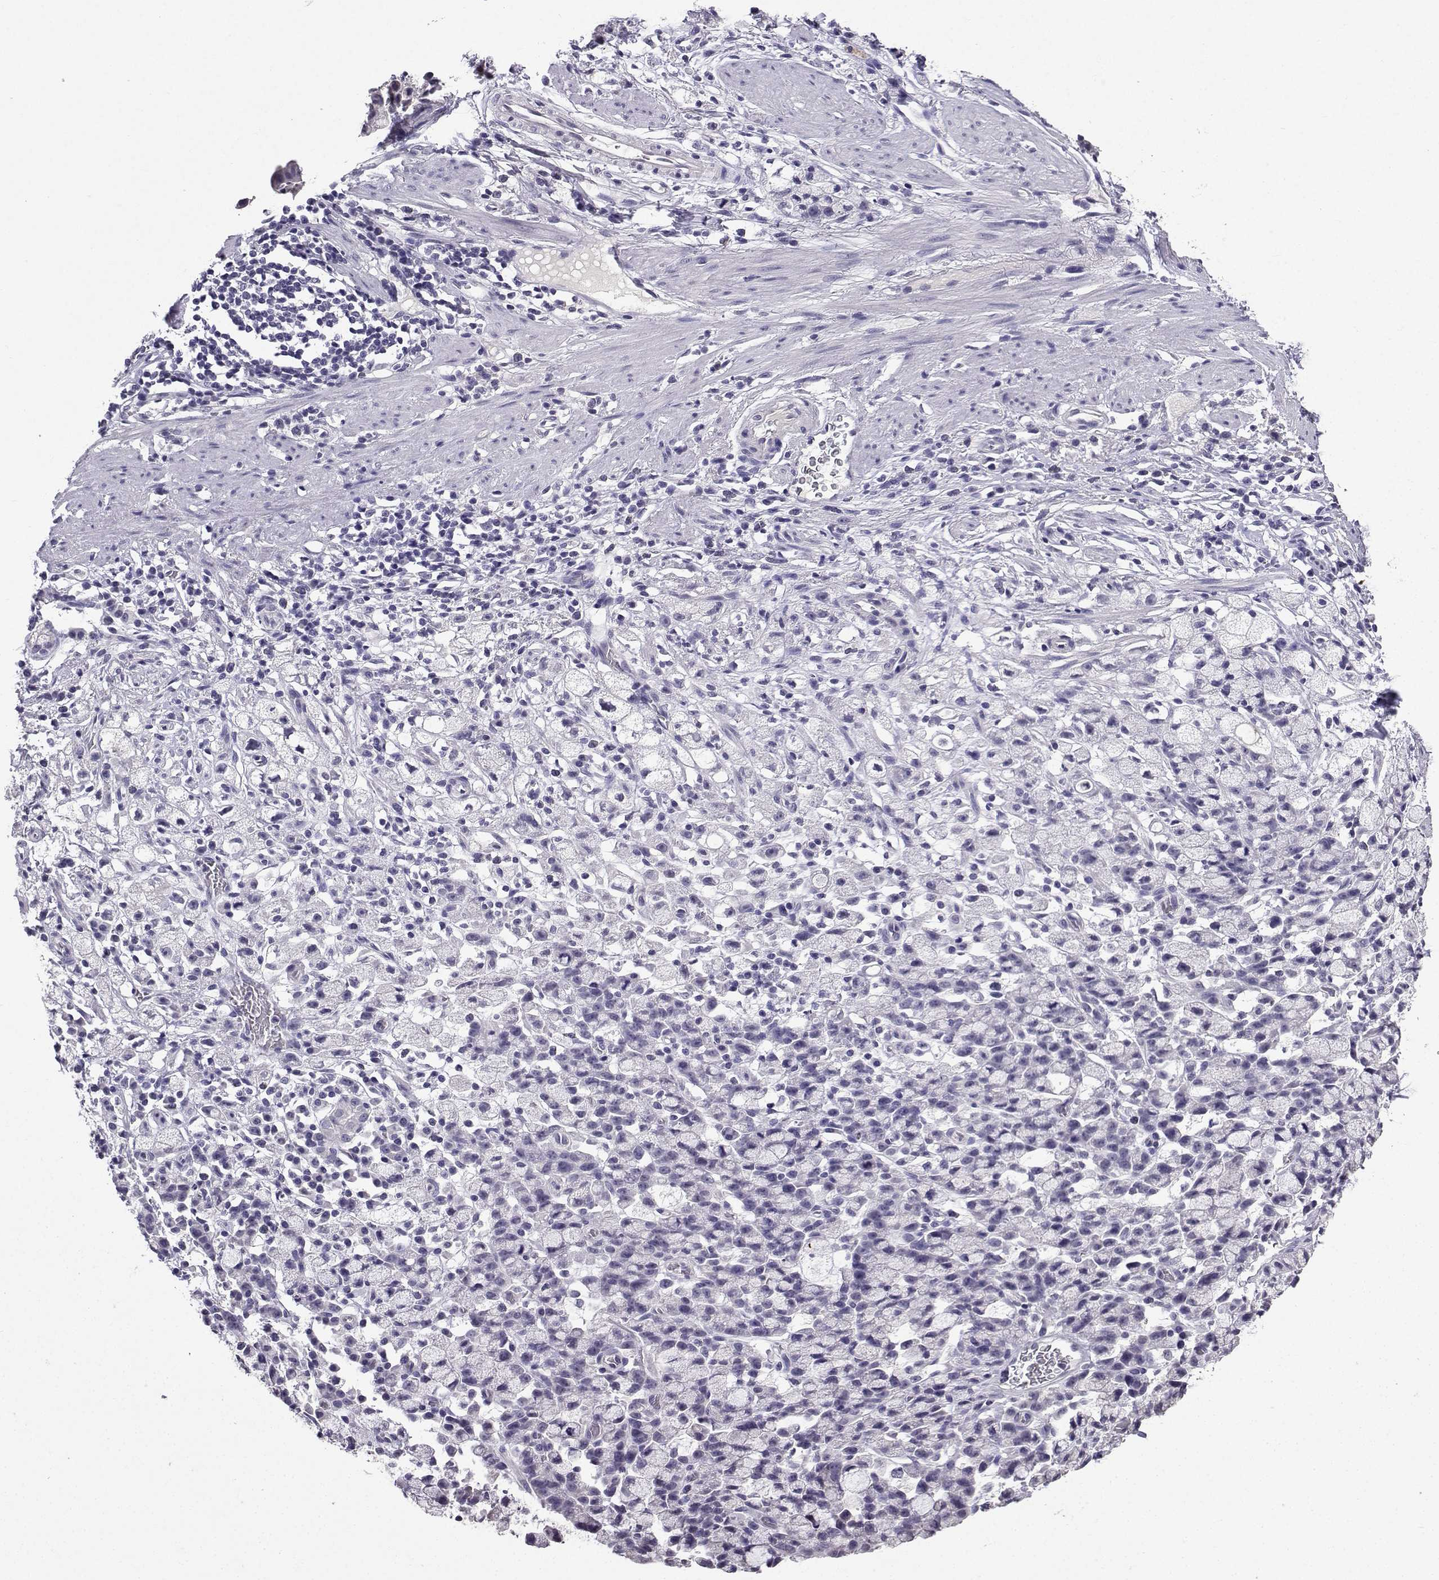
{"staining": {"intensity": "negative", "quantity": "none", "location": "none"}, "tissue": "stomach cancer", "cell_type": "Tumor cells", "image_type": "cancer", "snomed": [{"axis": "morphology", "description": "Adenocarcinoma, NOS"}, {"axis": "topography", "description": "Stomach"}], "caption": "Tumor cells are negative for brown protein staining in adenocarcinoma (stomach).", "gene": "SPAG11B", "patient": {"sex": "male", "age": 58}}